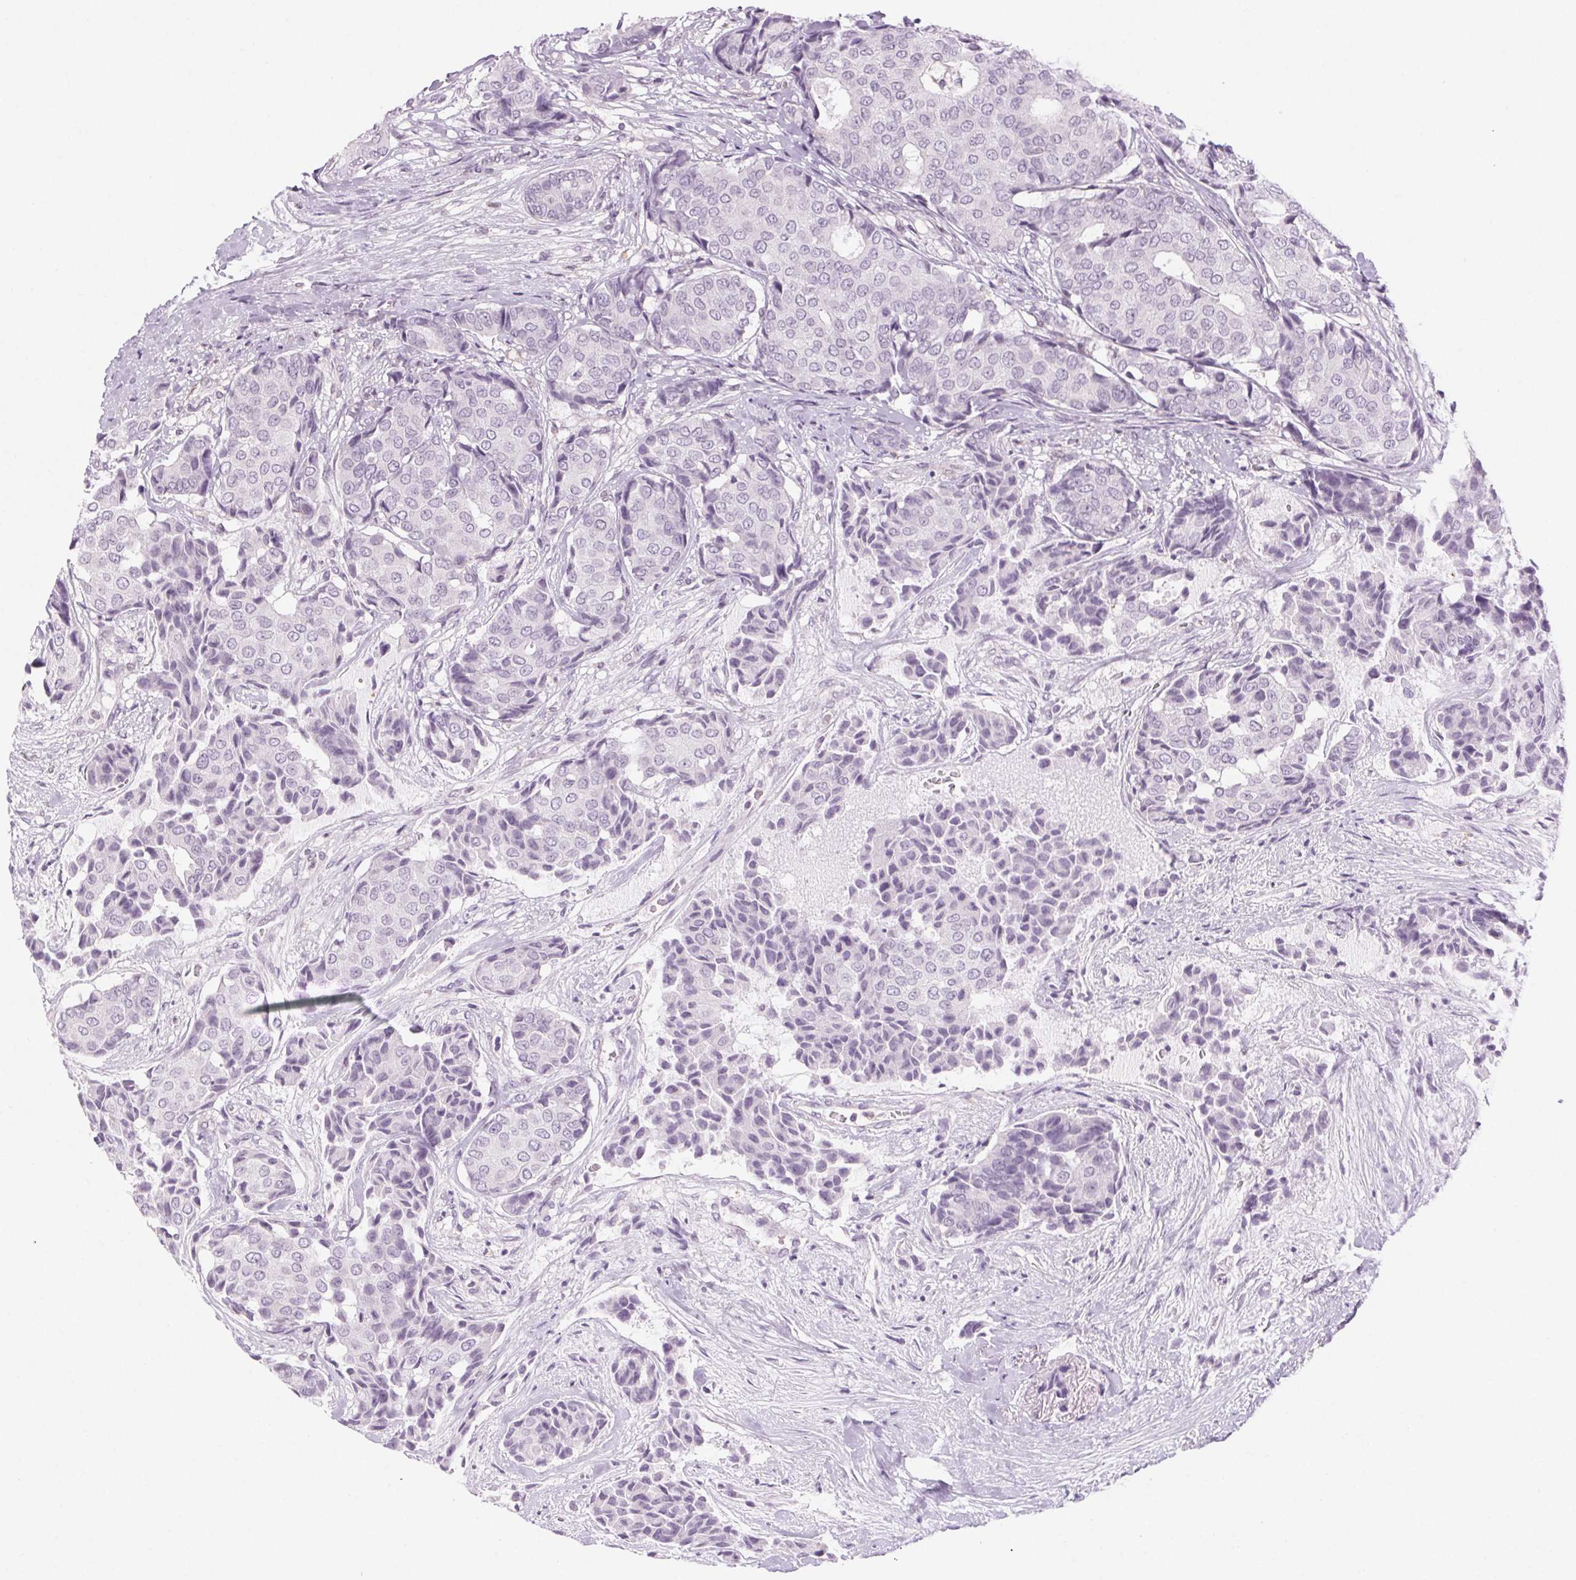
{"staining": {"intensity": "negative", "quantity": "none", "location": "none"}, "tissue": "breast cancer", "cell_type": "Tumor cells", "image_type": "cancer", "snomed": [{"axis": "morphology", "description": "Duct carcinoma"}, {"axis": "topography", "description": "Breast"}], "caption": "Tumor cells are negative for protein expression in human breast invasive ductal carcinoma.", "gene": "SLC6A19", "patient": {"sex": "female", "age": 75}}